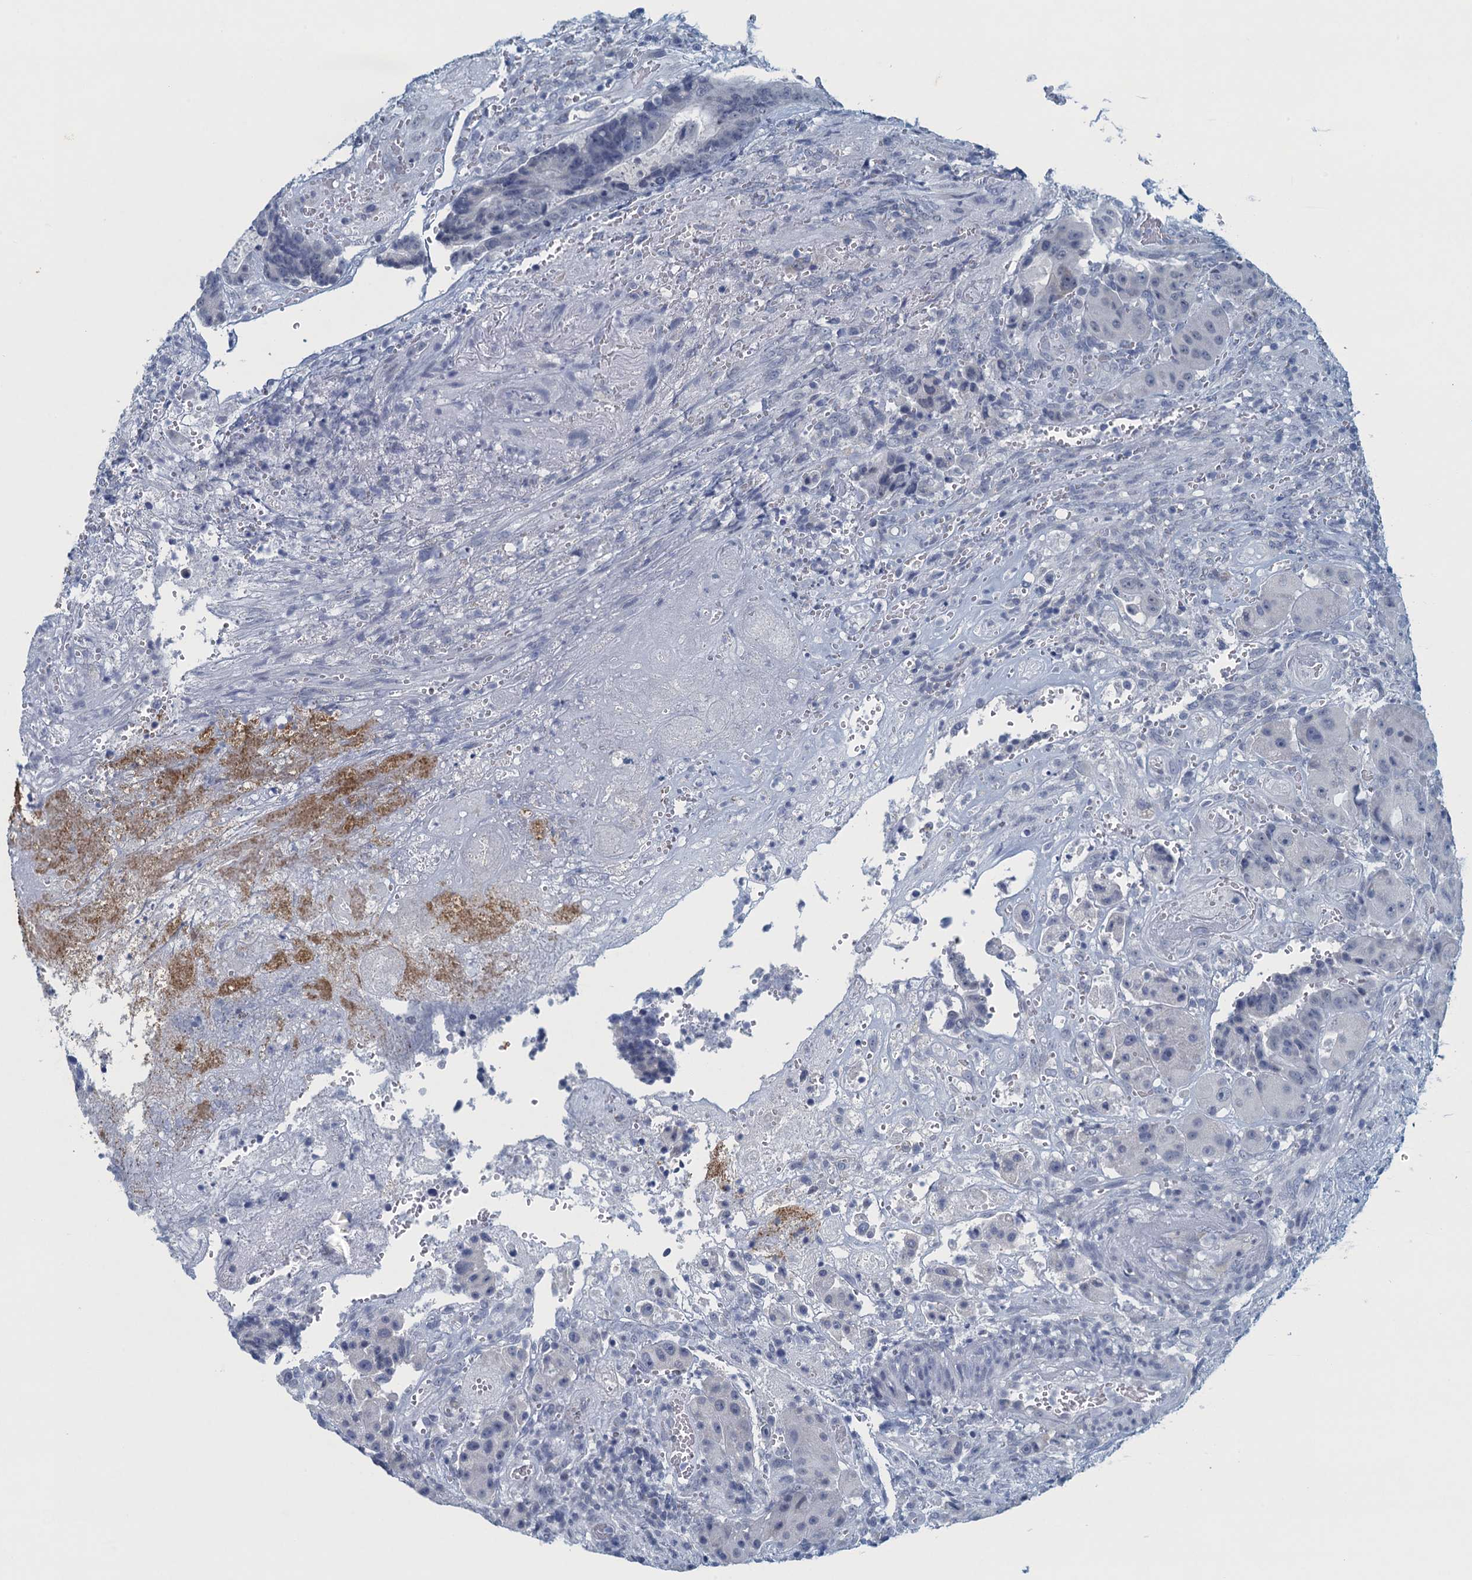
{"staining": {"intensity": "negative", "quantity": "none", "location": "none"}, "tissue": "colorectal cancer", "cell_type": "Tumor cells", "image_type": "cancer", "snomed": [{"axis": "morphology", "description": "Adenocarcinoma, NOS"}, {"axis": "topography", "description": "Rectum"}], "caption": "Image shows no protein staining in tumor cells of colorectal adenocarcinoma tissue.", "gene": "ENSG00000131152", "patient": {"sex": "male", "age": 69}}